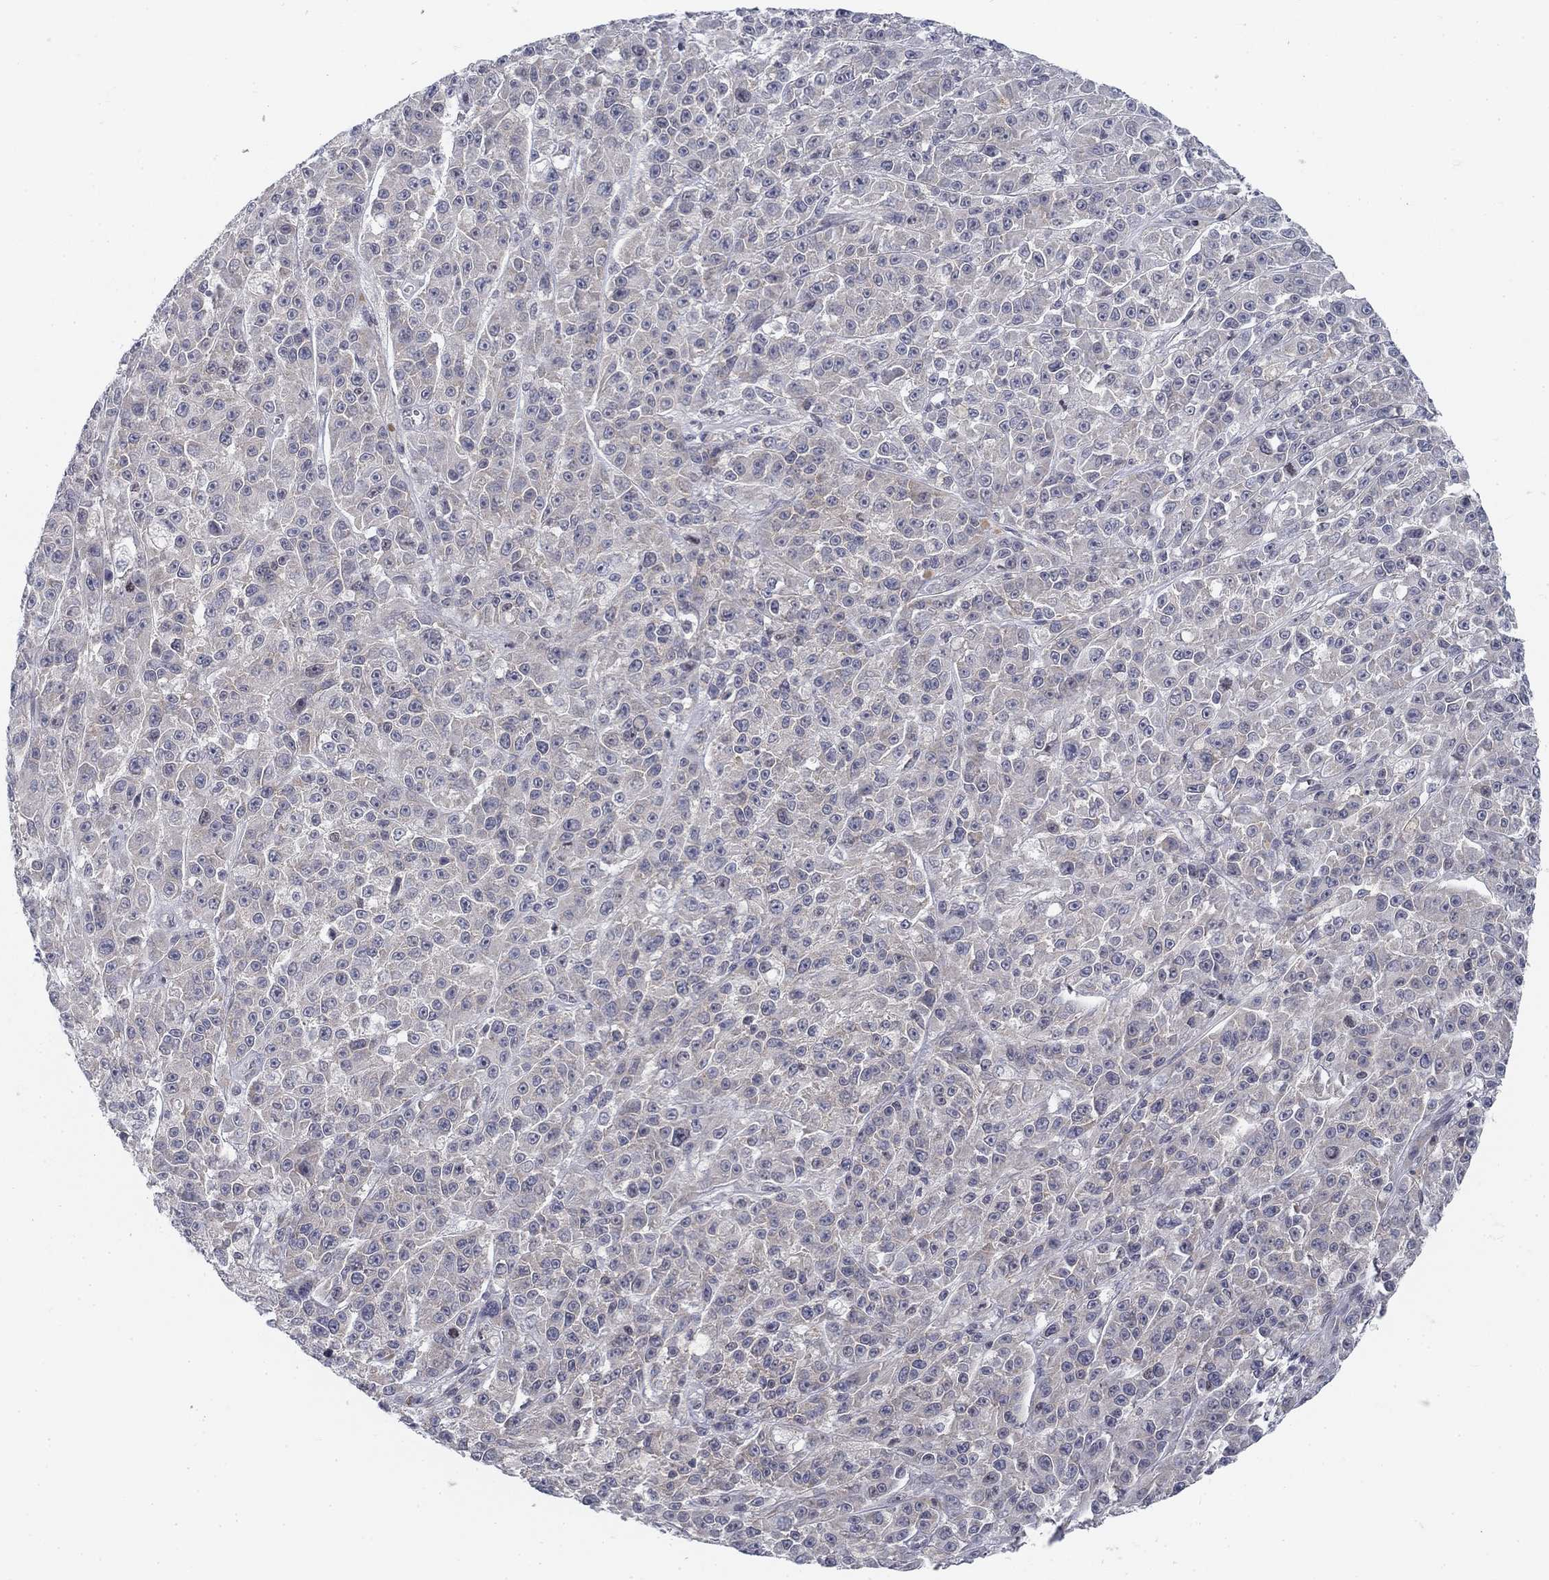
{"staining": {"intensity": "negative", "quantity": "none", "location": "none"}, "tissue": "melanoma", "cell_type": "Tumor cells", "image_type": "cancer", "snomed": [{"axis": "morphology", "description": "Malignant melanoma, NOS"}, {"axis": "topography", "description": "Skin"}], "caption": "An IHC image of malignant melanoma is shown. There is no staining in tumor cells of malignant melanoma.", "gene": "ATP1A3", "patient": {"sex": "female", "age": 58}}